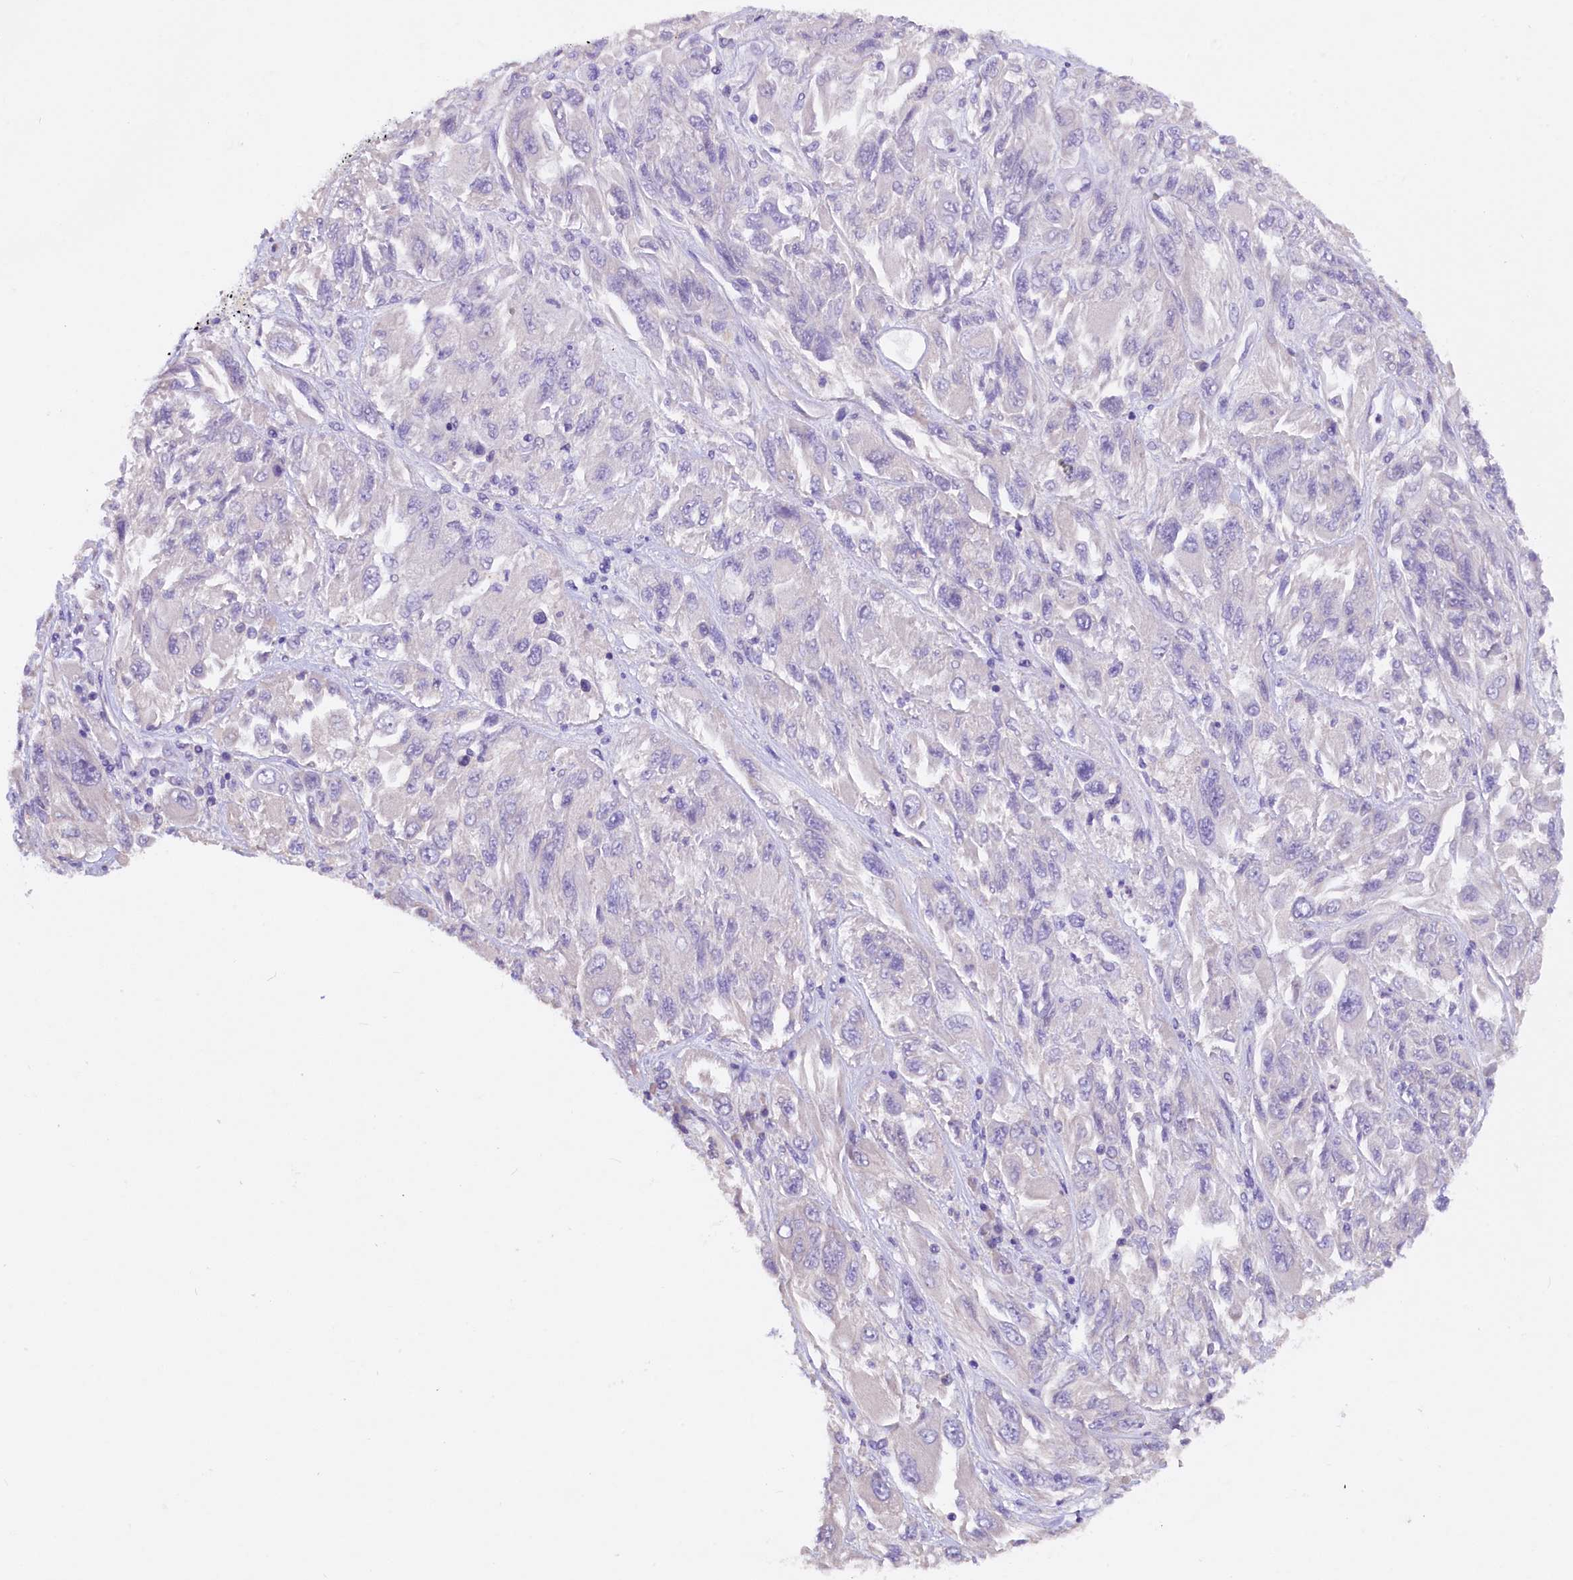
{"staining": {"intensity": "negative", "quantity": "none", "location": "none"}, "tissue": "melanoma", "cell_type": "Tumor cells", "image_type": "cancer", "snomed": [{"axis": "morphology", "description": "Malignant melanoma, NOS"}, {"axis": "topography", "description": "Skin"}], "caption": "High magnification brightfield microscopy of malignant melanoma stained with DAB (3,3'-diaminobenzidine) (brown) and counterstained with hematoxylin (blue): tumor cells show no significant expression.", "gene": "AP3B2", "patient": {"sex": "female", "age": 91}}